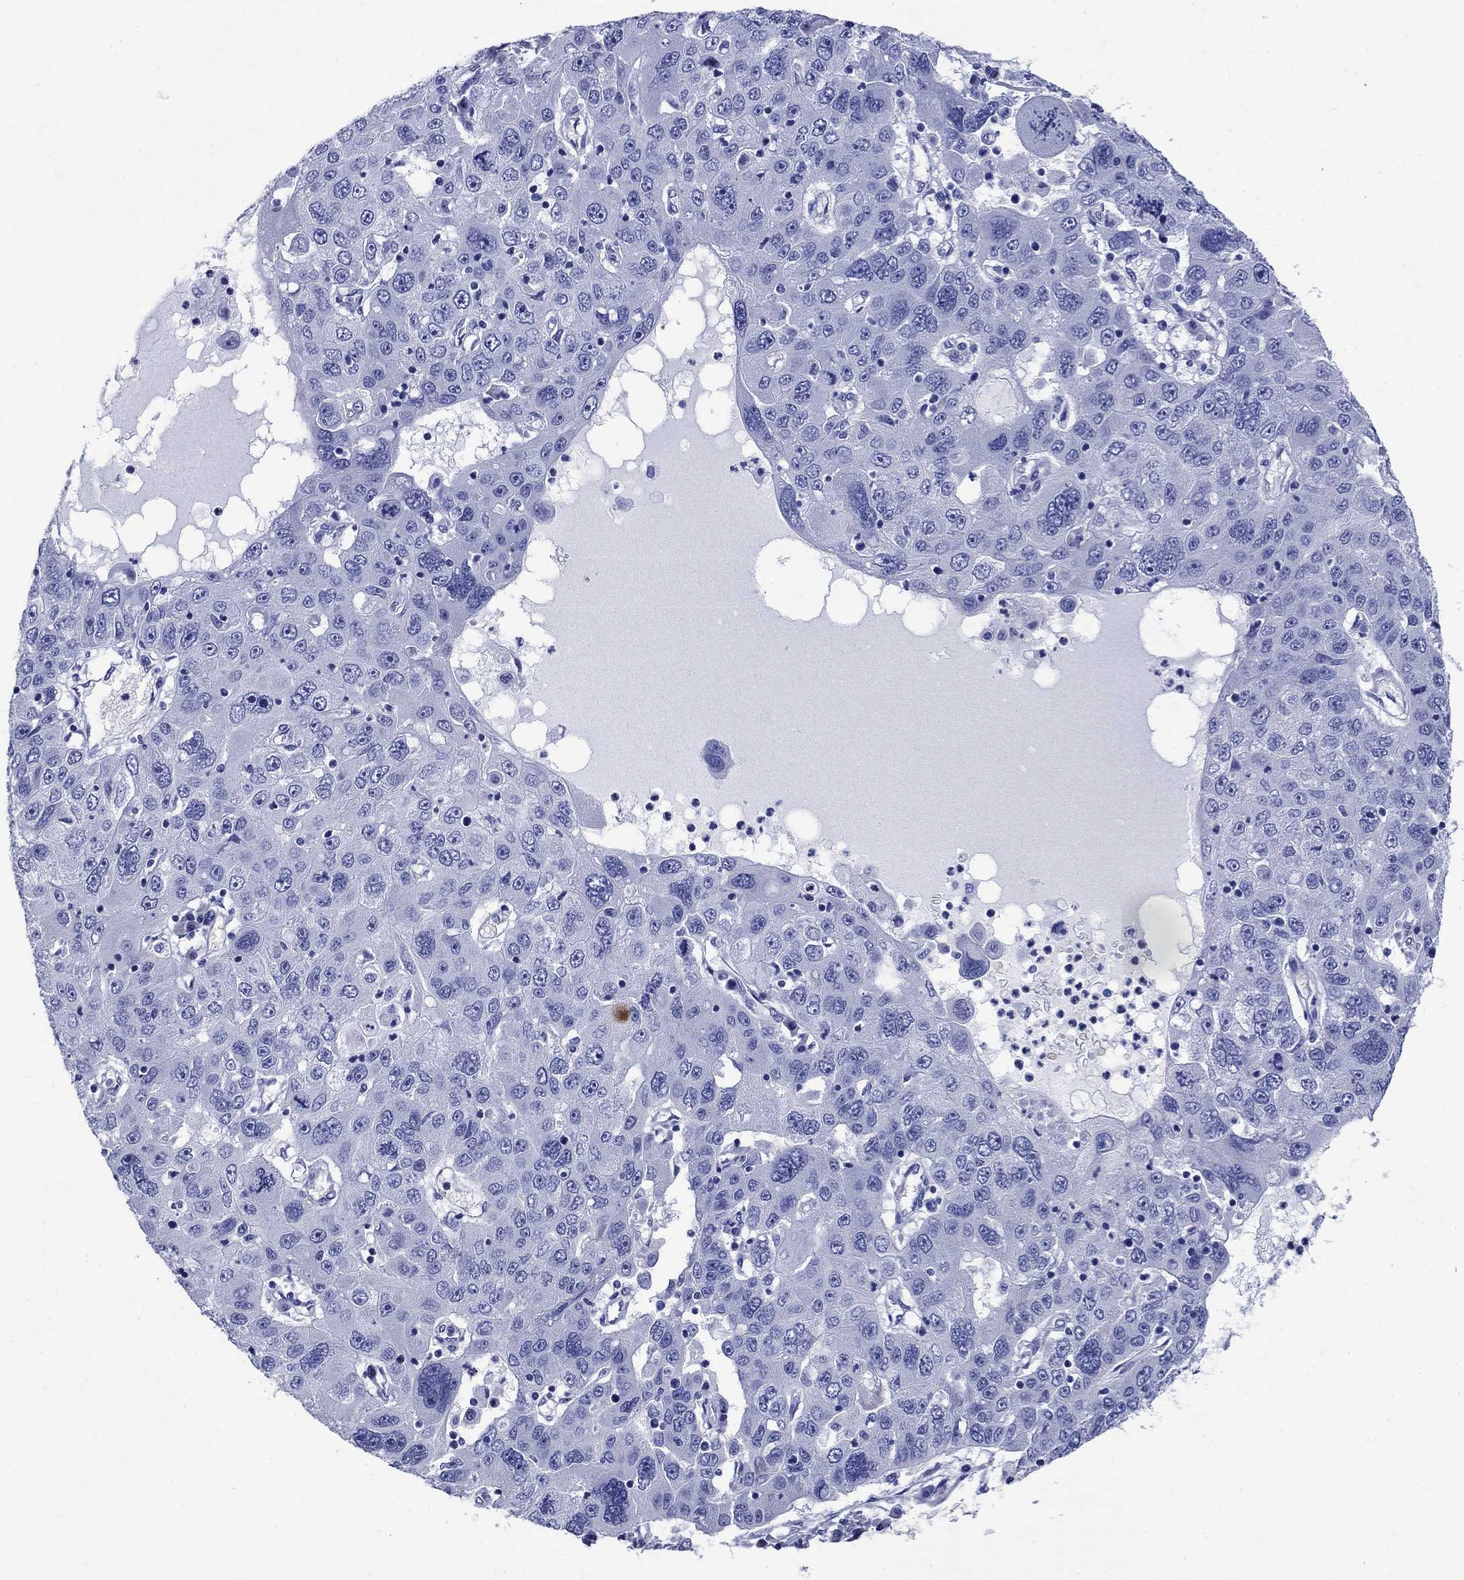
{"staining": {"intensity": "negative", "quantity": "none", "location": "none"}, "tissue": "stomach cancer", "cell_type": "Tumor cells", "image_type": "cancer", "snomed": [{"axis": "morphology", "description": "Adenocarcinoma, NOS"}, {"axis": "topography", "description": "Stomach"}], "caption": "This is an immunohistochemistry photomicrograph of adenocarcinoma (stomach). There is no positivity in tumor cells.", "gene": "SLC1A2", "patient": {"sex": "male", "age": 56}}